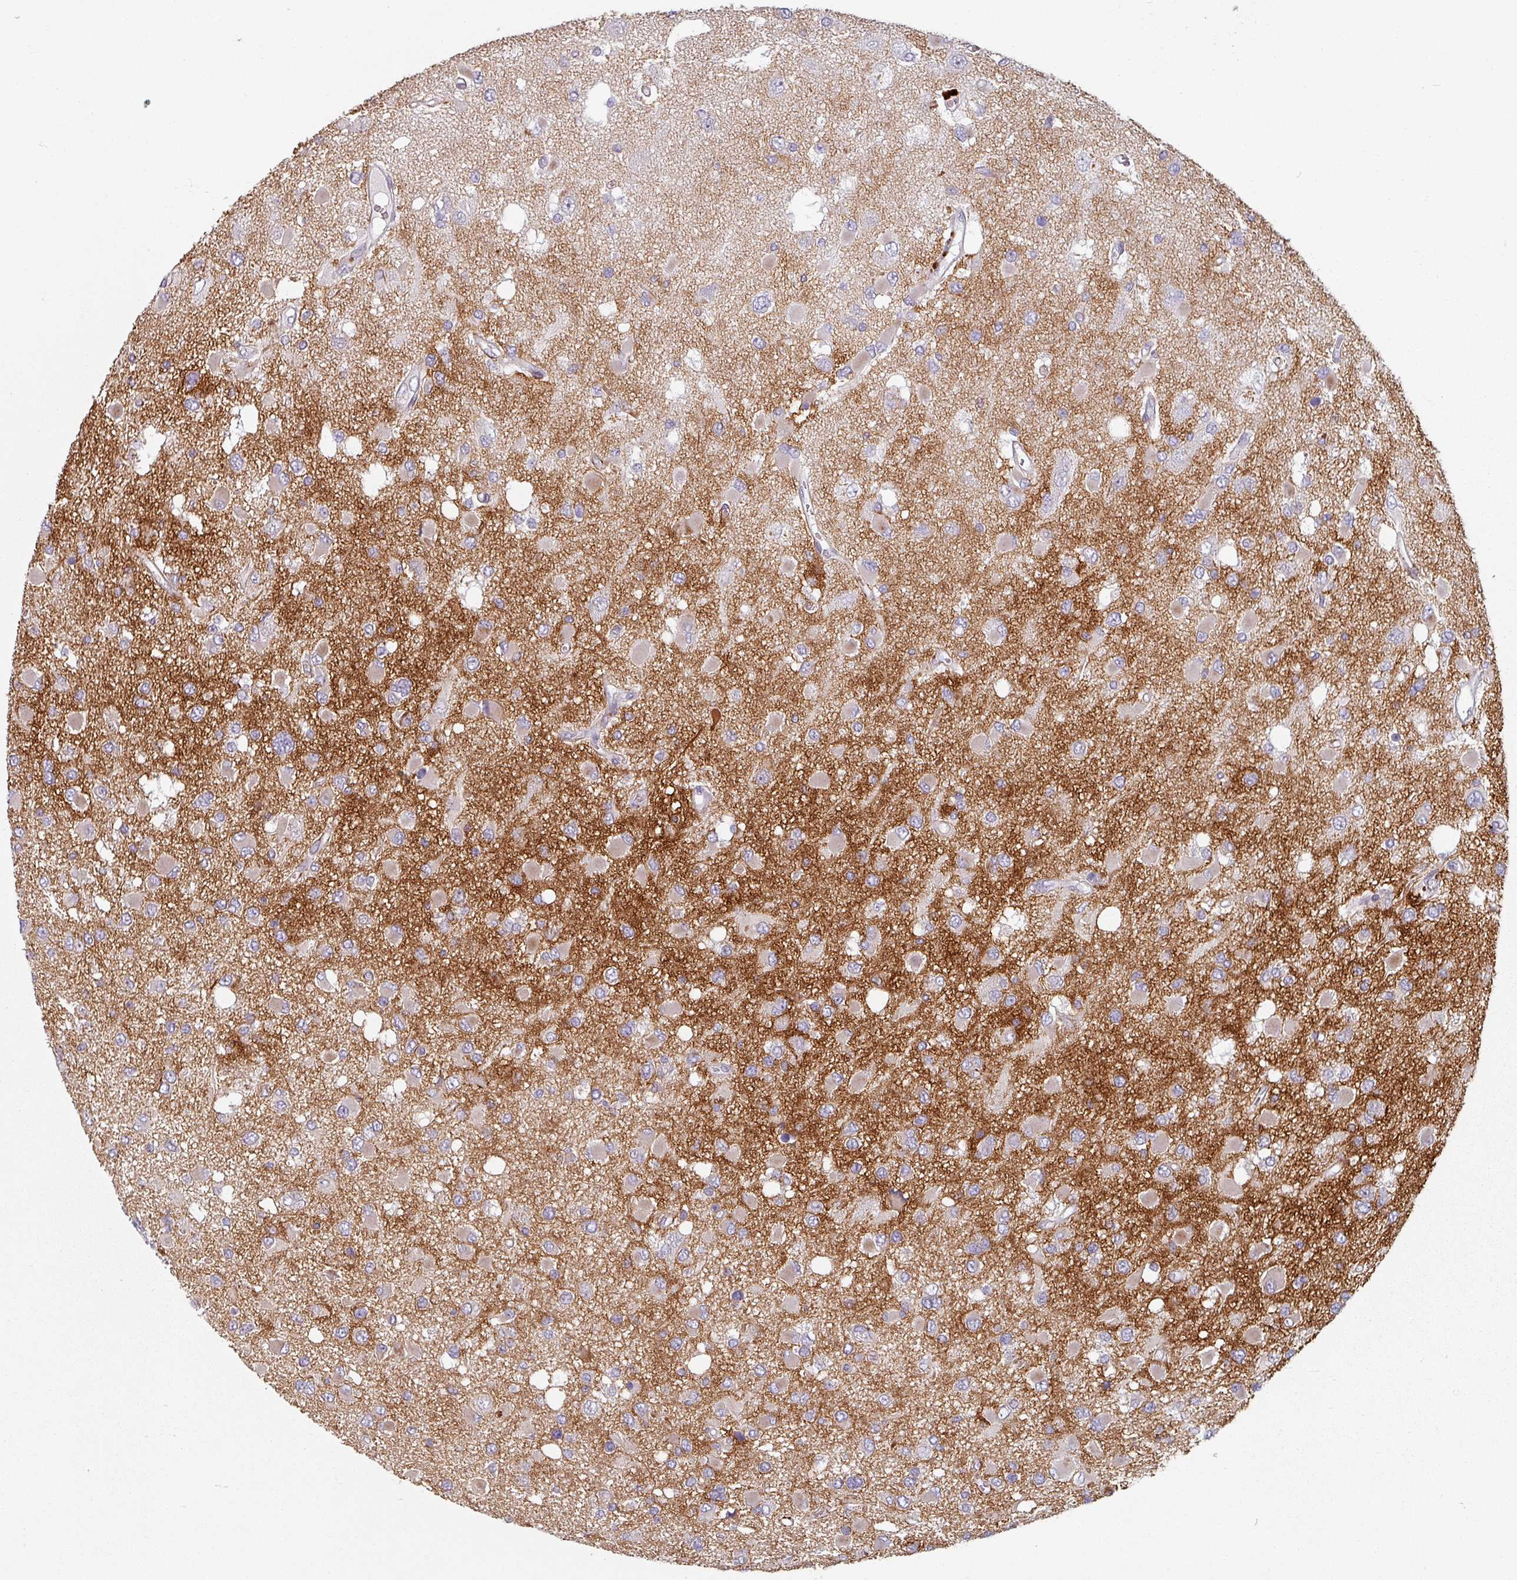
{"staining": {"intensity": "weak", "quantity": "<25%", "location": "cytoplasmic/membranous"}, "tissue": "glioma", "cell_type": "Tumor cells", "image_type": "cancer", "snomed": [{"axis": "morphology", "description": "Glioma, malignant, High grade"}, {"axis": "topography", "description": "Brain"}], "caption": "The micrograph reveals no significant expression in tumor cells of glioma. (Stains: DAB (3,3'-diaminobenzidine) immunohistochemistry (IHC) with hematoxylin counter stain, Microscopy: brightfield microscopy at high magnification).", "gene": "CYB5RL", "patient": {"sex": "male", "age": 53}}